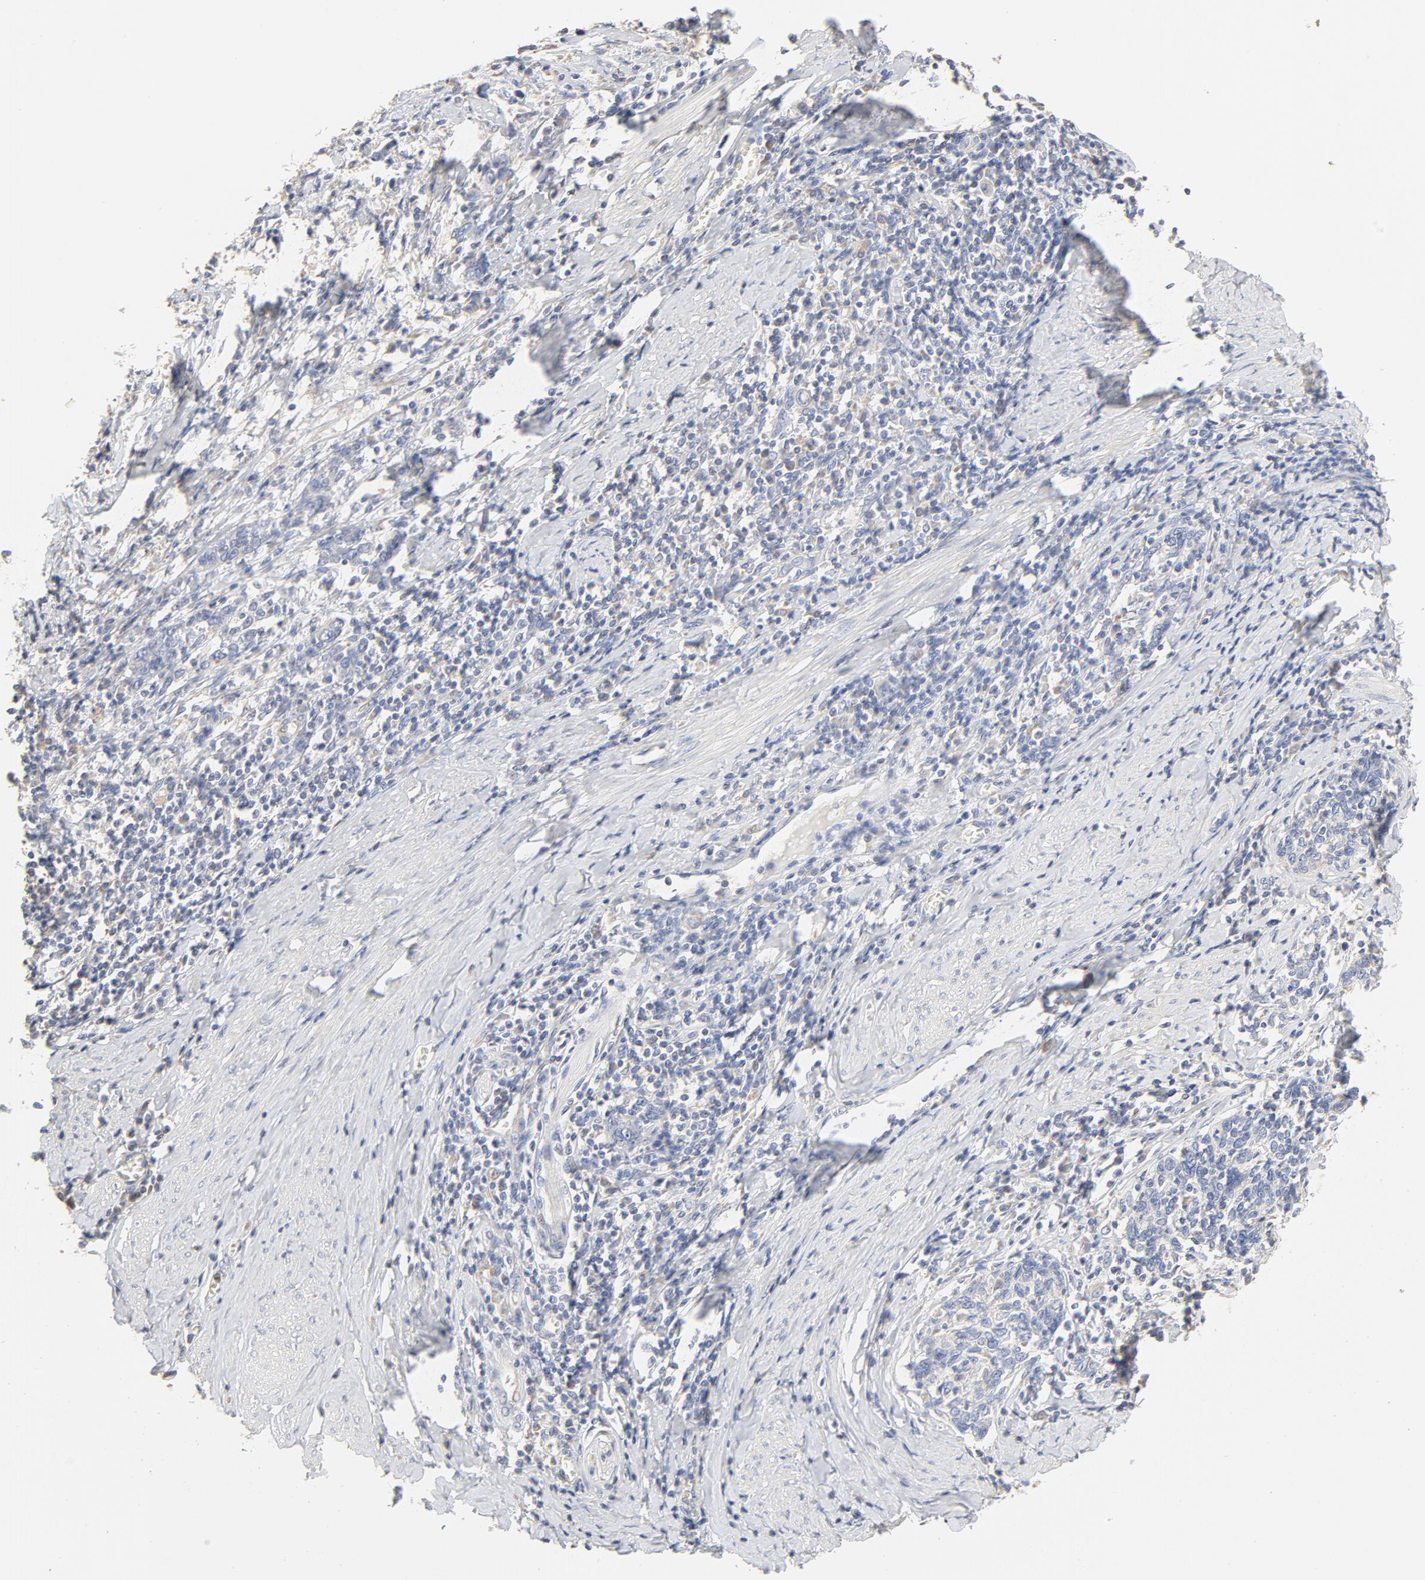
{"staining": {"intensity": "negative", "quantity": "none", "location": "none"}, "tissue": "cervical cancer", "cell_type": "Tumor cells", "image_type": "cancer", "snomed": [{"axis": "morphology", "description": "Squamous cell carcinoma, NOS"}, {"axis": "topography", "description": "Cervix"}], "caption": "Squamous cell carcinoma (cervical) was stained to show a protein in brown. There is no significant expression in tumor cells.", "gene": "FCGBP", "patient": {"sex": "female", "age": 41}}